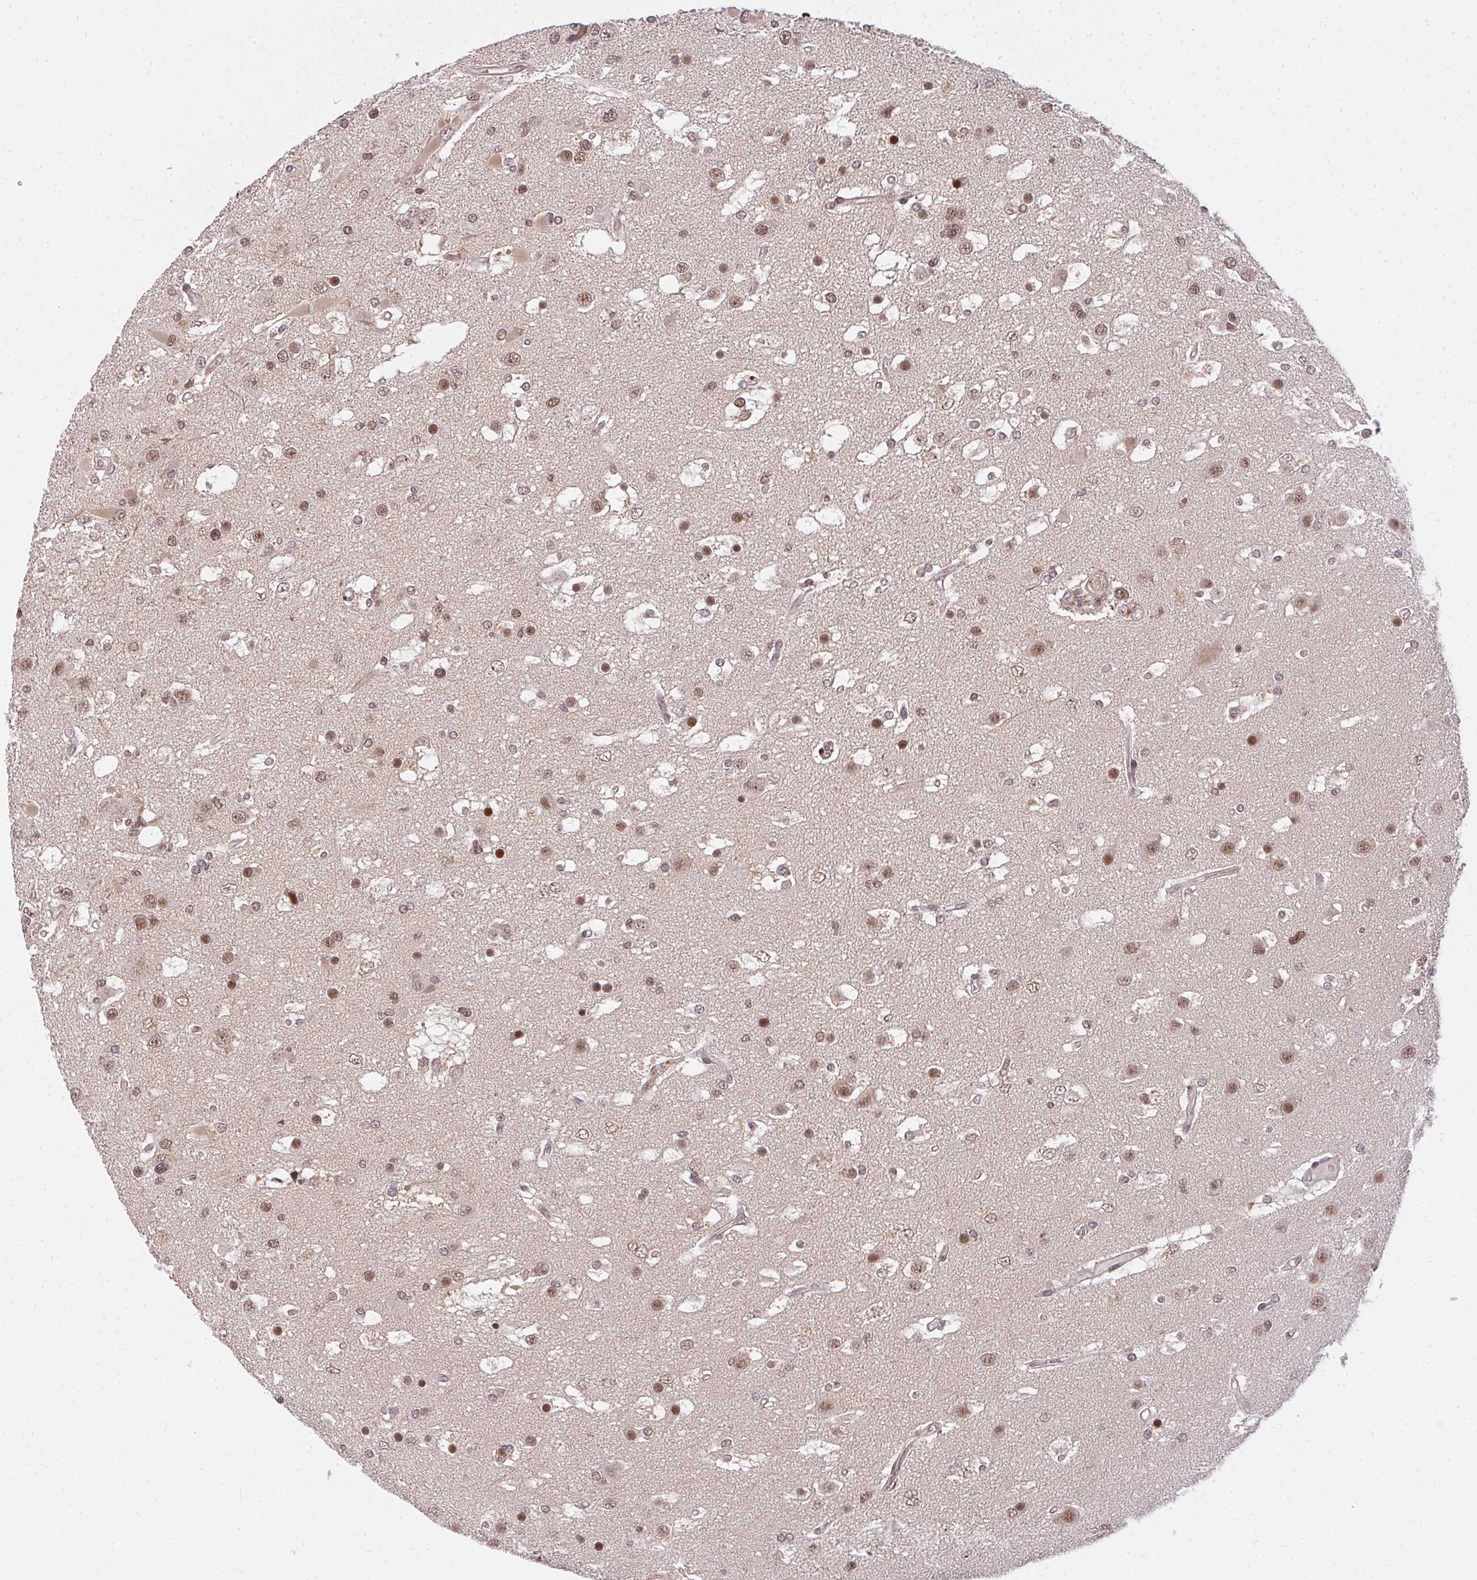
{"staining": {"intensity": "moderate", "quantity": ">75%", "location": "nuclear"}, "tissue": "glioma", "cell_type": "Tumor cells", "image_type": "cancer", "snomed": [{"axis": "morphology", "description": "Glioma, malignant, High grade"}, {"axis": "topography", "description": "Brain"}], "caption": "About >75% of tumor cells in human glioma reveal moderate nuclear protein expression as visualized by brown immunohistochemical staining.", "gene": "GTF3C6", "patient": {"sex": "male", "age": 53}}